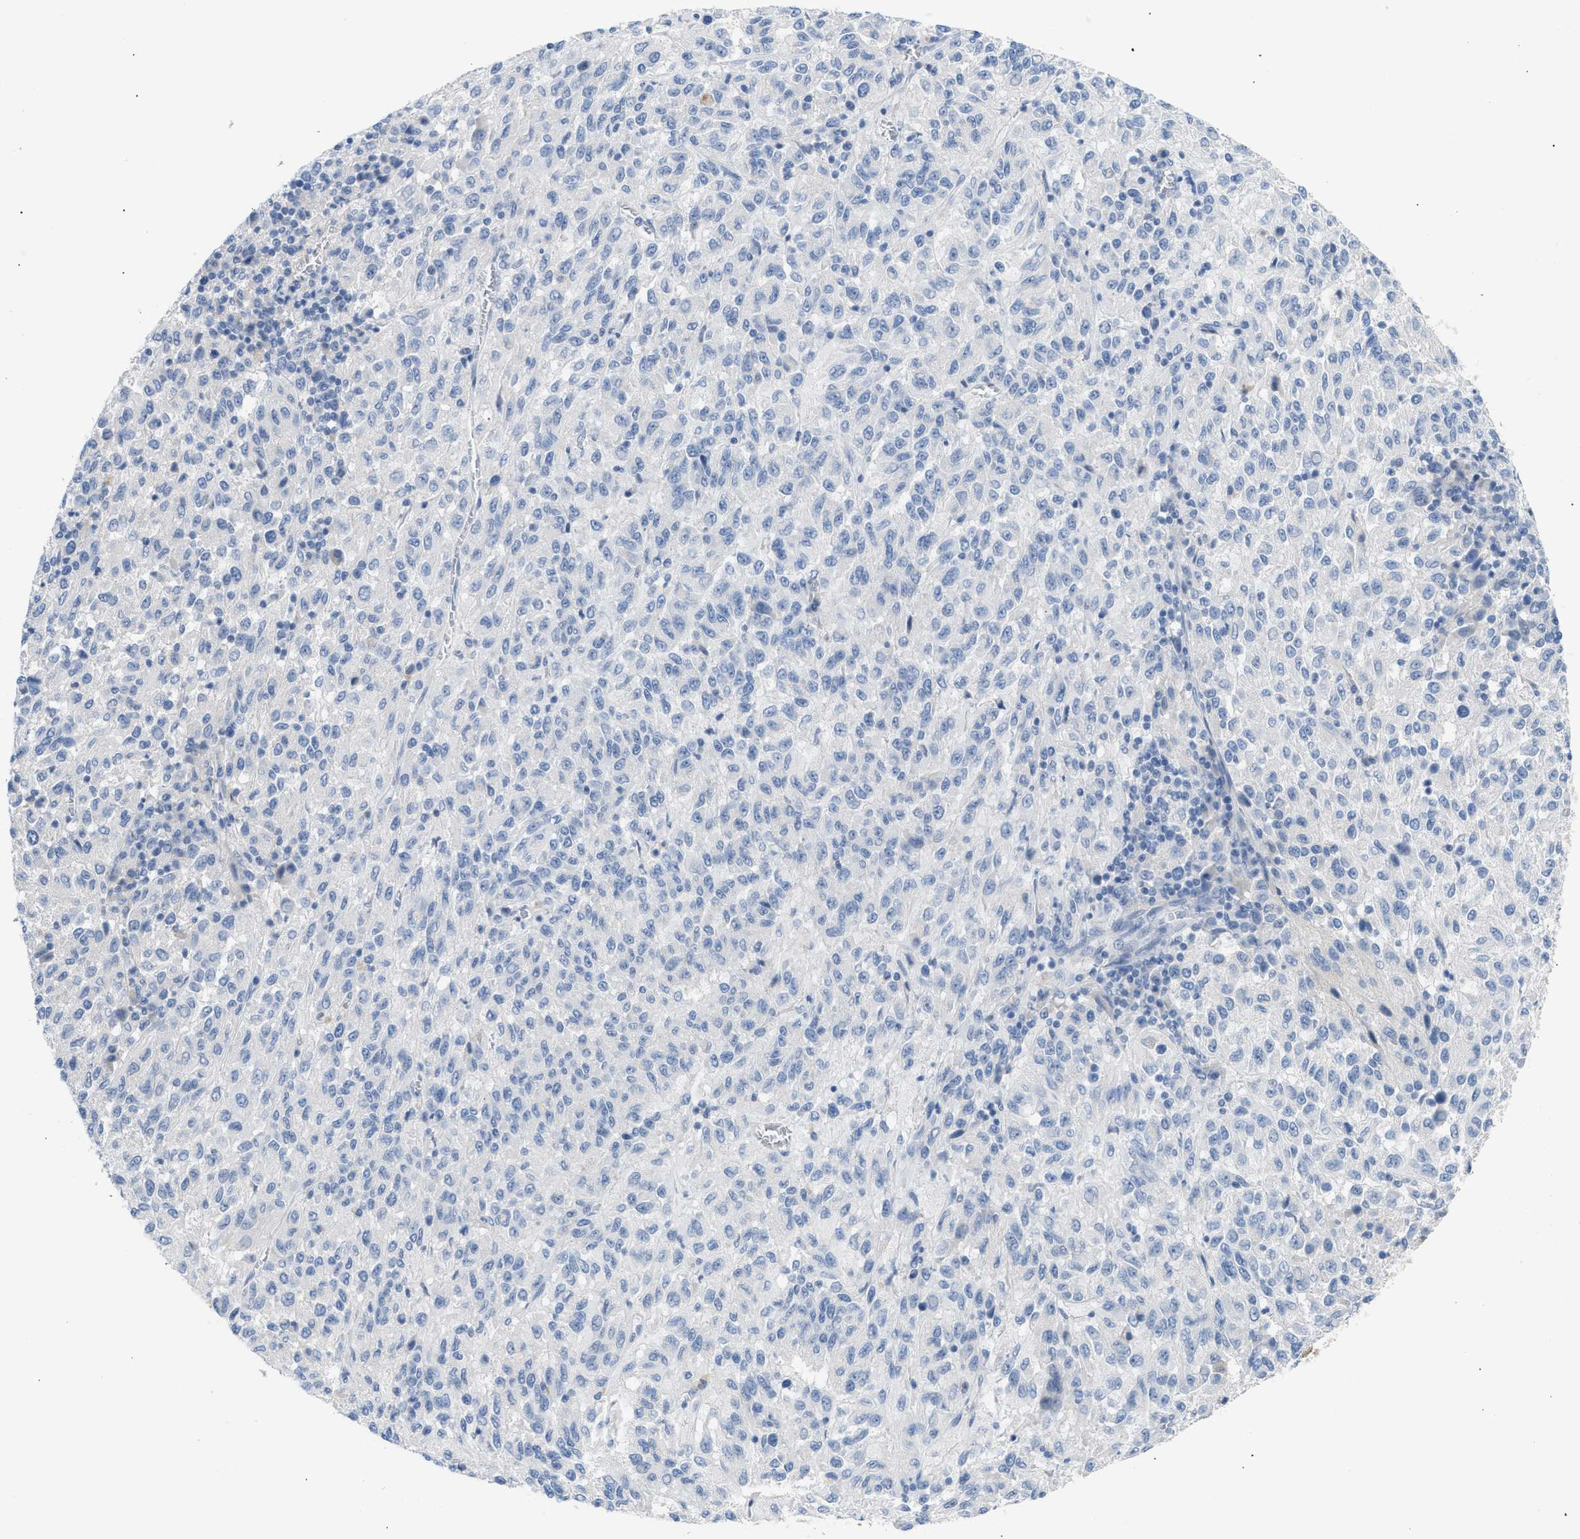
{"staining": {"intensity": "negative", "quantity": "none", "location": "none"}, "tissue": "melanoma", "cell_type": "Tumor cells", "image_type": "cancer", "snomed": [{"axis": "morphology", "description": "Malignant melanoma, Metastatic site"}, {"axis": "topography", "description": "Lung"}], "caption": "DAB (3,3'-diaminobenzidine) immunohistochemical staining of human malignant melanoma (metastatic site) displays no significant positivity in tumor cells. (DAB (3,3'-diaminobenzidine) IHC, high magnification).", "gene": "ERBB2", "patient": {"sex": "male", "age": 64}}